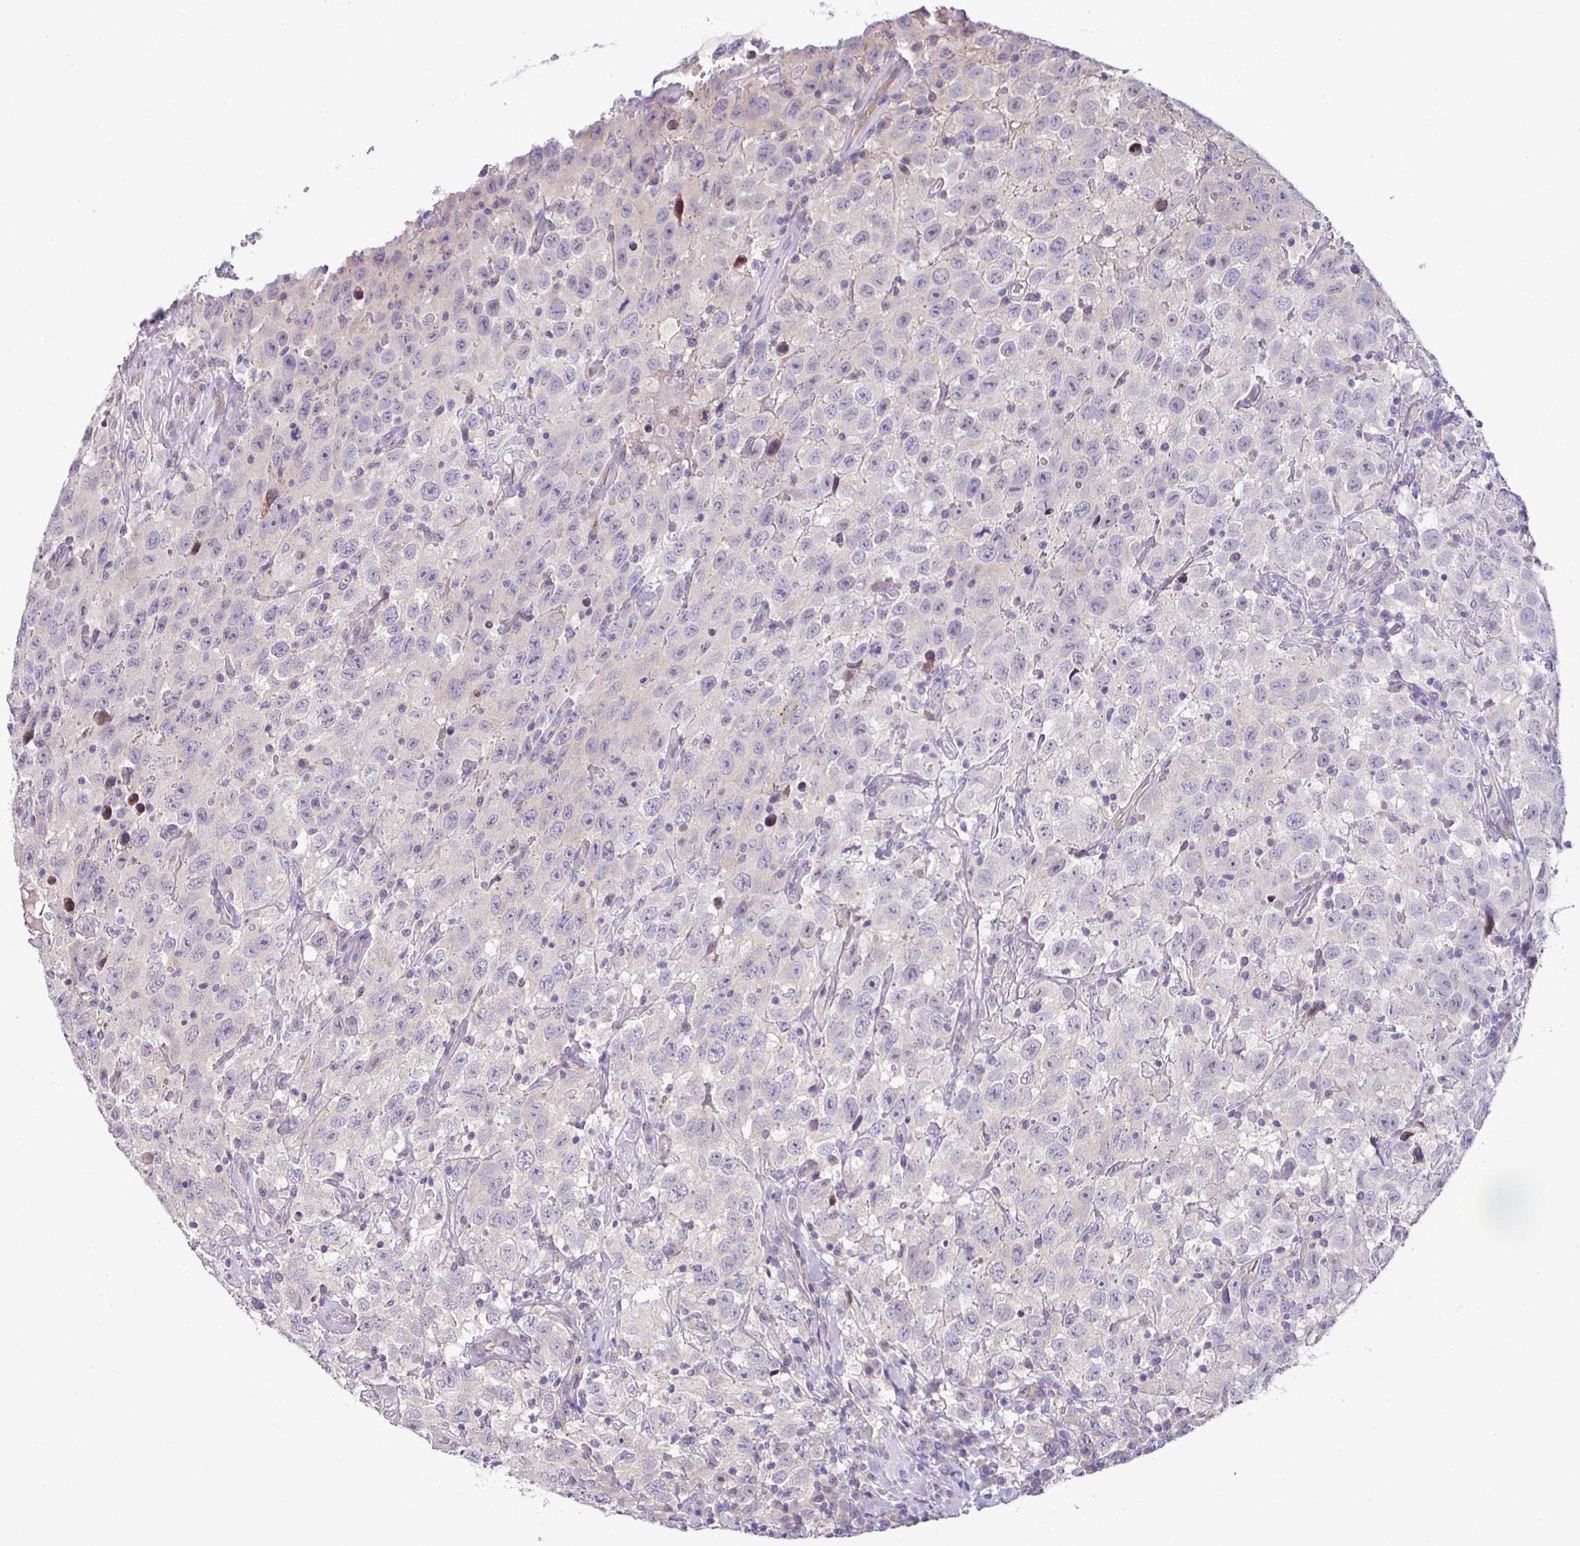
{"staining": {"intensity": "negative", "quantity": "none", "location": "none"}, "tissue": "testis cancer", "cell_type": "Tumor cells", "image_type": "cancer", "snomed": [{"axis": "morphology", "description": "Seminoma, NOS"}, {"axis": "topography", "description": "Testis"}], "caption": "IHC histopathology image of human seminoma (testis) stained for a protein (brown), which displays no positivity in tumor cells. (DAB (3,3'-diaminobenzidine) immunohistochemistry, high magnification).", "gene": "PIK3R5", "patient": {"sex": "male", "age": 41}}